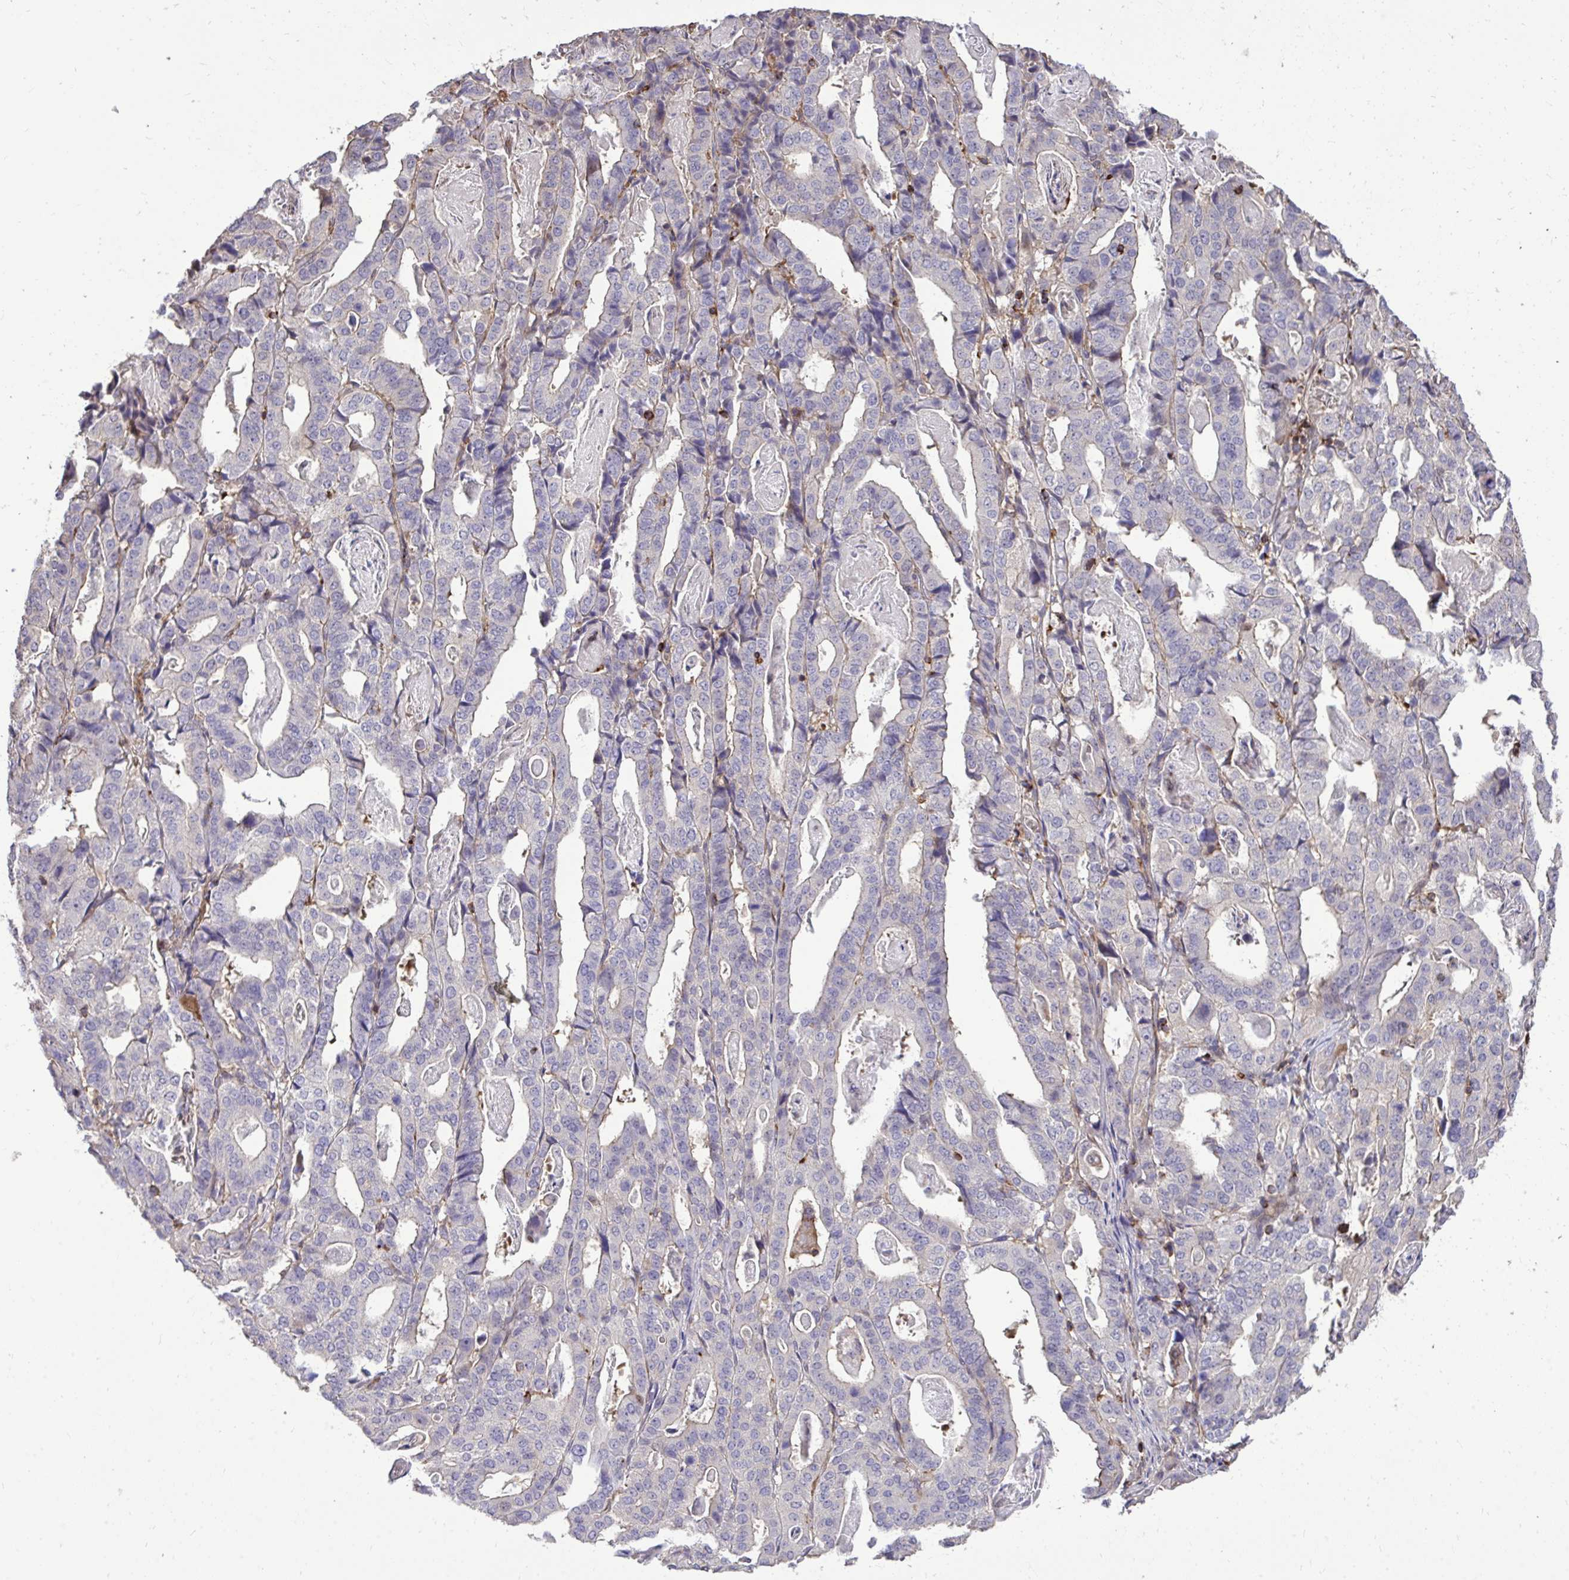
{"staining": {"intensity": "negative", "quantity": "none", "location": "none"}, "tissue": "stomach cancer", "cell_type": "Tumor cells", "image_type": "cancer", "snomed": [{"axis": "morphology", "description": "Adenocarcinoma, NOS"}, {"axis": "topography", "description": "Stomach"}], "caption": "A micrograph of adenocarcinoma (stomach) stained for a protein exhibits no brown staining in tumor cells.", "gene": "IGFL2", "patient": {"sex": "male", "age": 48}}